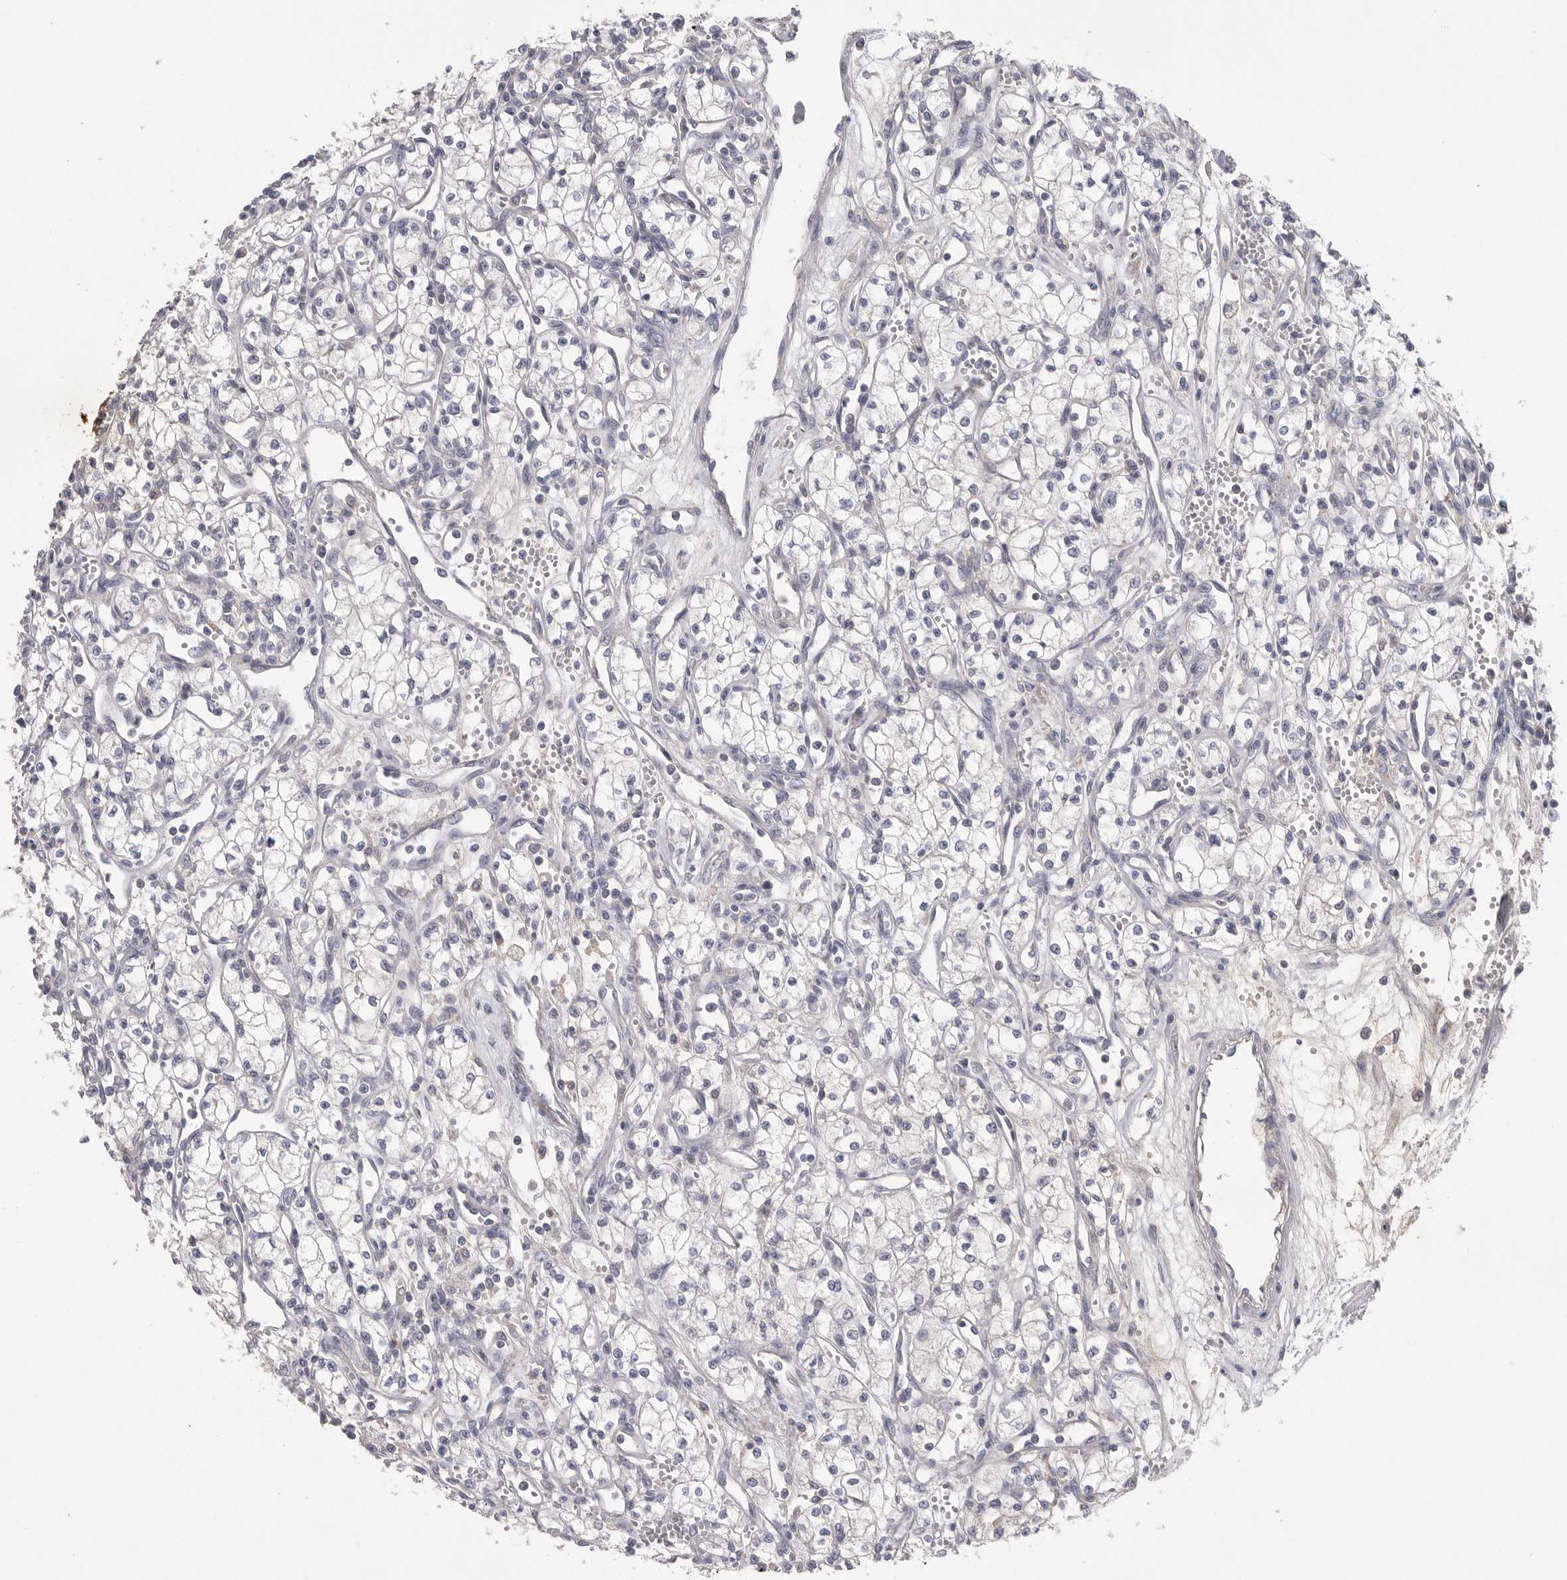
{"staining": {"intensity": "negative", "quantity": "none", "location": "none"}, "tissue": "renal cancer", "cell_type": "Tumor cells", "image_type": "cancer", "snomed": [{"axis": "morphology", "description": "Adenocarcinoma, NOS"}, {"axis": "topography", "description": "Kidney"}], "caption": "The micrograph displays no significant staining in tumor cells of renal adenocarcinoma. The staining was performed using DAB to visualize the protein expression in brown, while the nuclei were stained in blue with hematoxylin (Magnification: 20x).", "gene": "SDC3", "patient": {"sex": "male", "age": 59}}